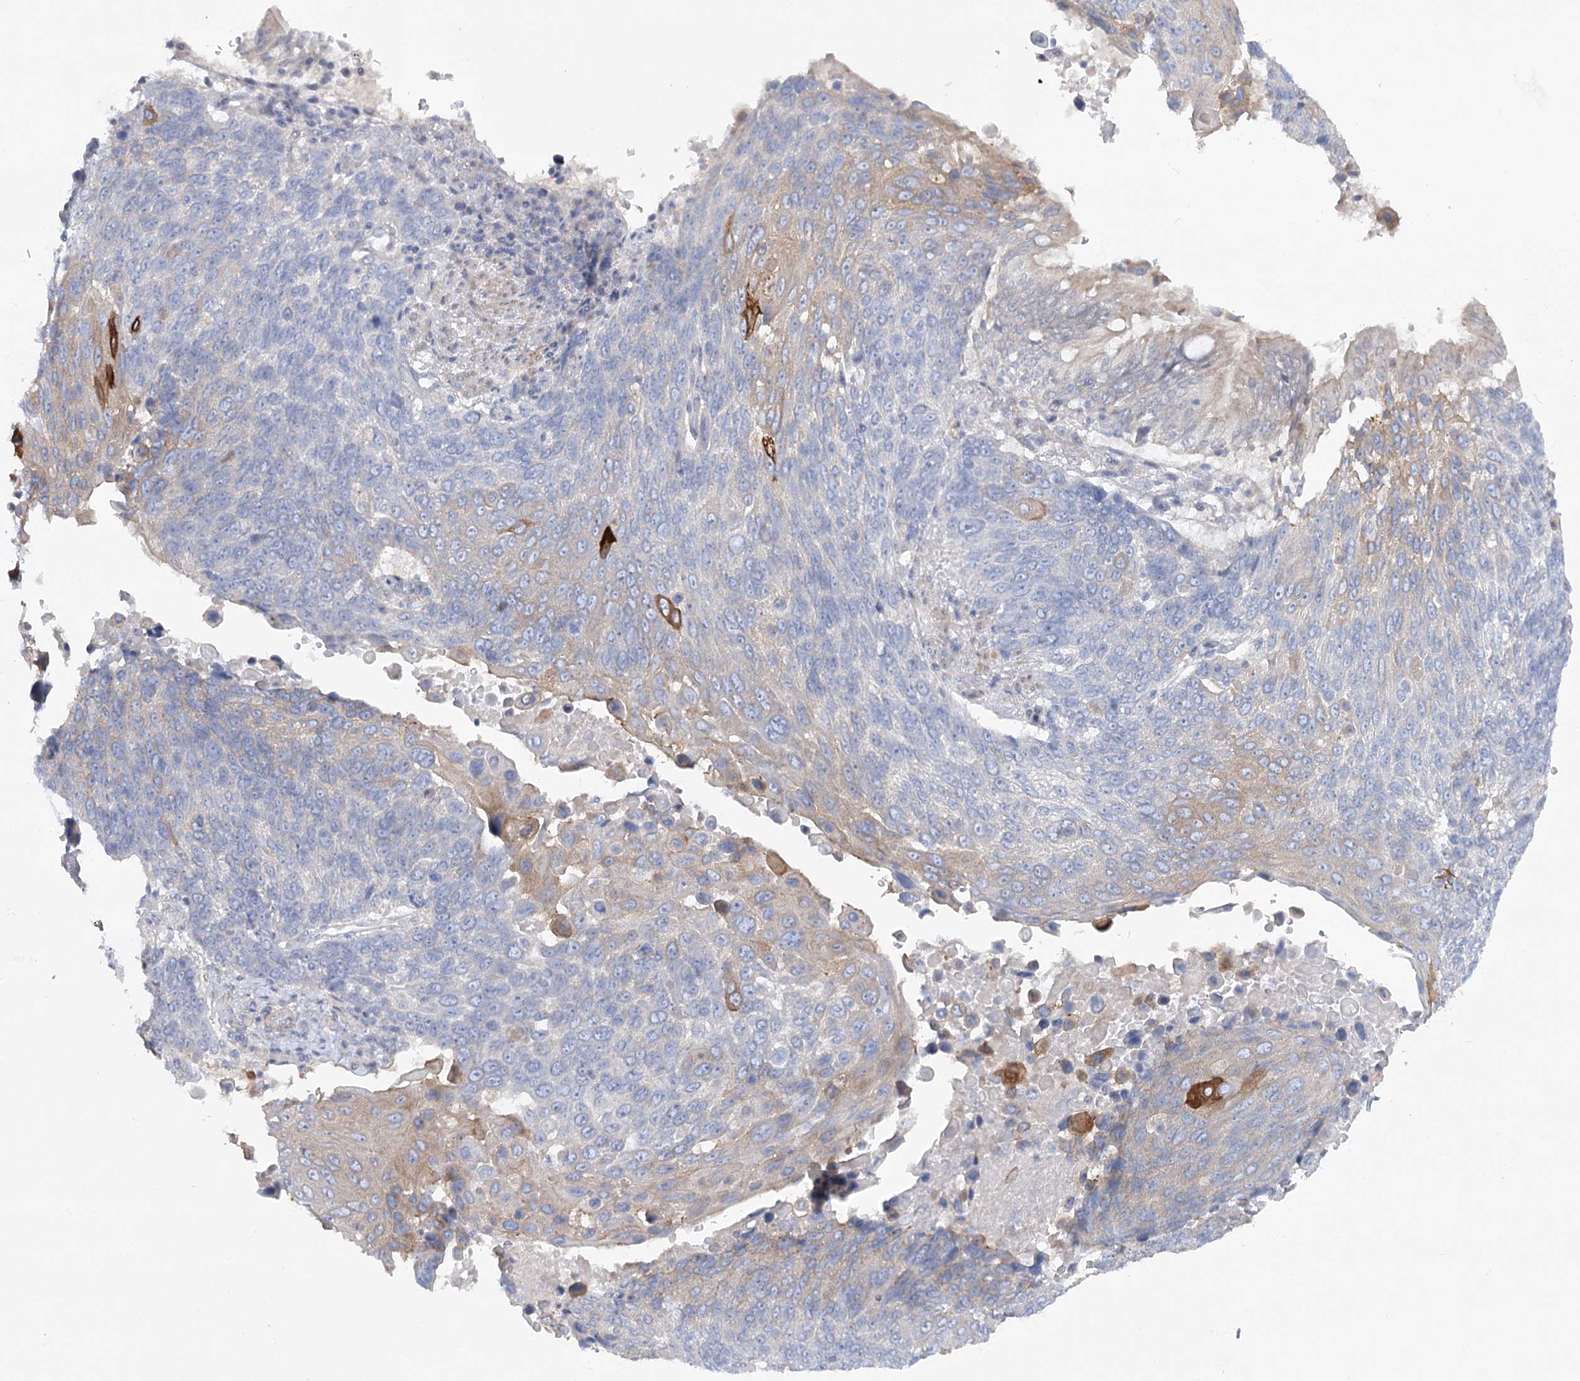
{"staining": {"intensity": "weak", "quantity": "<25%", "location": "cytoplasmic/membranous"}, "tissue": "lung cancer", "cell_type": "Tumor cells", "image_type": "cancer", "snomed": [{"axis": "morphology", "description": "Squamous cell carcinoma, NOS"}, {"axis": "topography", "description": "Lung"}], "caption": "IHC of squamous cell carcinoma (lung) exhibits no staining in tumor cells. Brightfield microscopy of immunohistochemistry (IHC) stained with DAB (3,3'-diaminobenzidine) (brown) and hematoxylin (blue), captured at high magnification.", "gene": "SCN11A", "patient": {"sex": "male", "age": 66}}